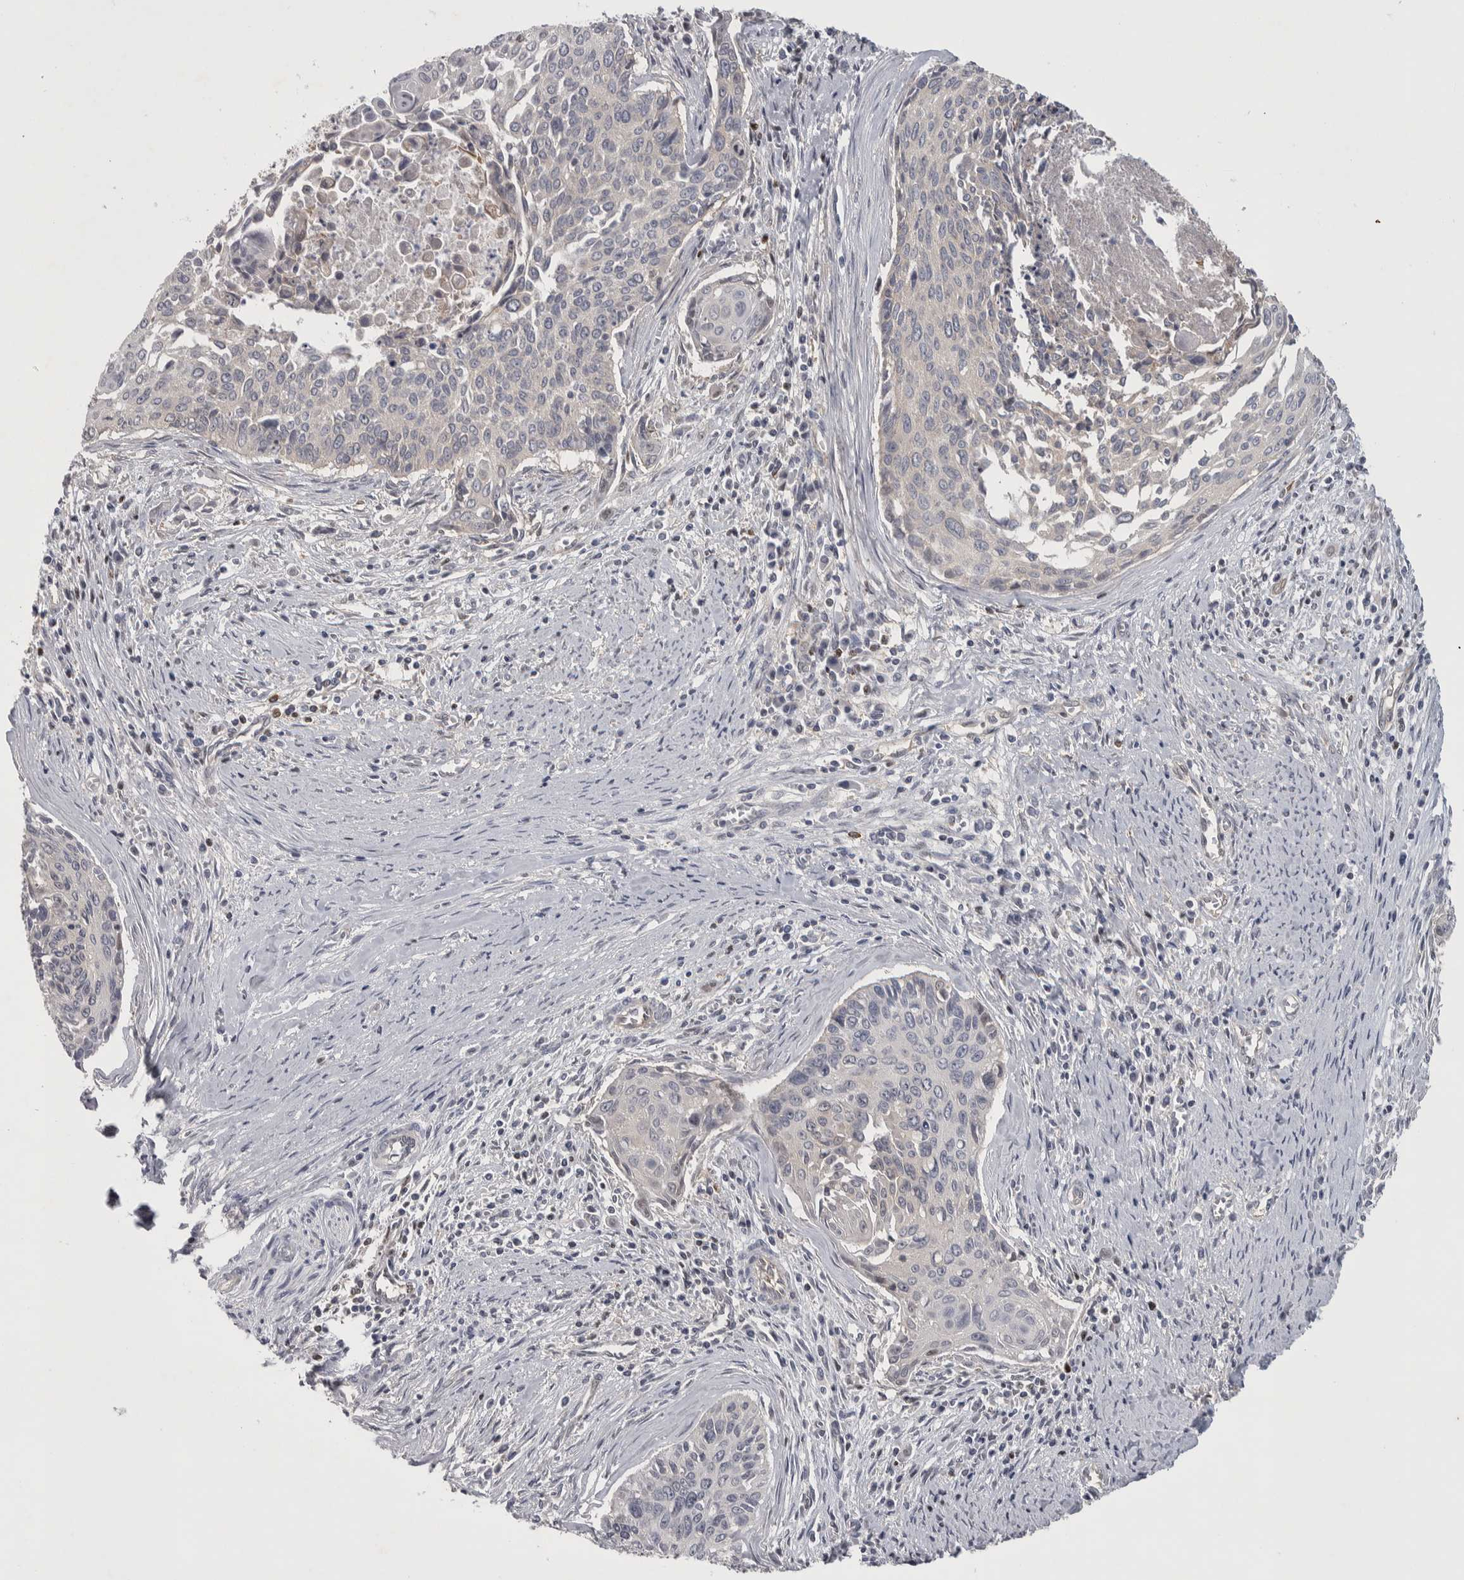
{"staining": {"intensity": "negative", "quantity": "none", "location": "none"}, "tissue": "cervical cancer", "cell_type": "Tumor cells", "image_type": "cancer", "snomed": [{"axis": "morphology", "description": "Squamous cell carcinoma, NOS"}, {"axis": "topography", "description": "Cervix"}], "caption": "Tumor cells are negative for protein expression in human squamous cell carcinoma (cervical).", "gene": "NFKB2", "patient": {"sex": "female", "age": 55}}